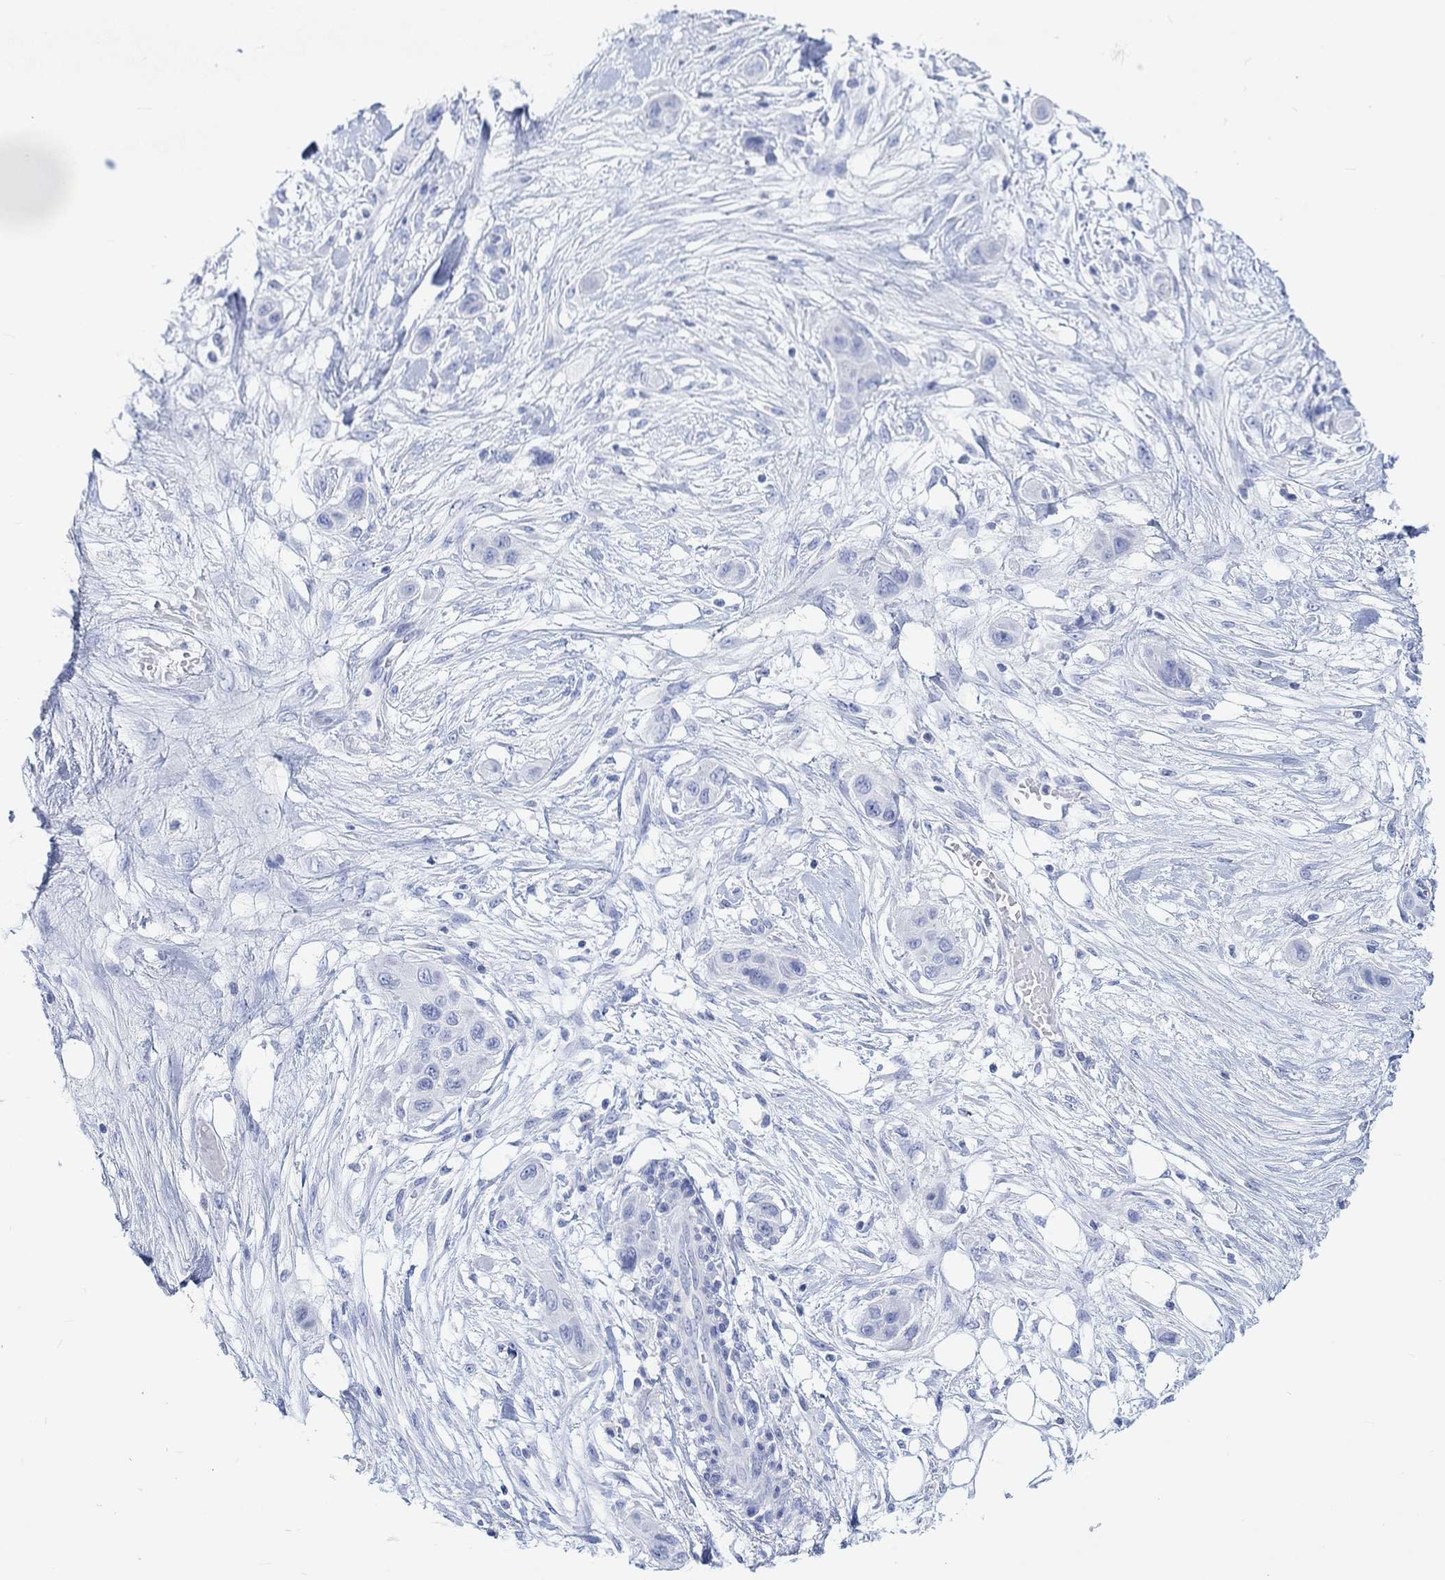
{"staining": {"intensity": "negative", "quantity": "none", "location": "none"}, "tissue": "skin cancer", "cell_type": "Tumor cells", "image_type": "cancer", "snomed": [{"axis": "morphology", "description": "Squamous cell carcinoma, NOS"}, {"axis": "topography", "description": "Skin"}], "caption": "Tumor cells are negative for brown protein staining in skin squamous cell carcinoma.", "gene": "CALCA", "patient": {"sex": "male", "age": 79}}